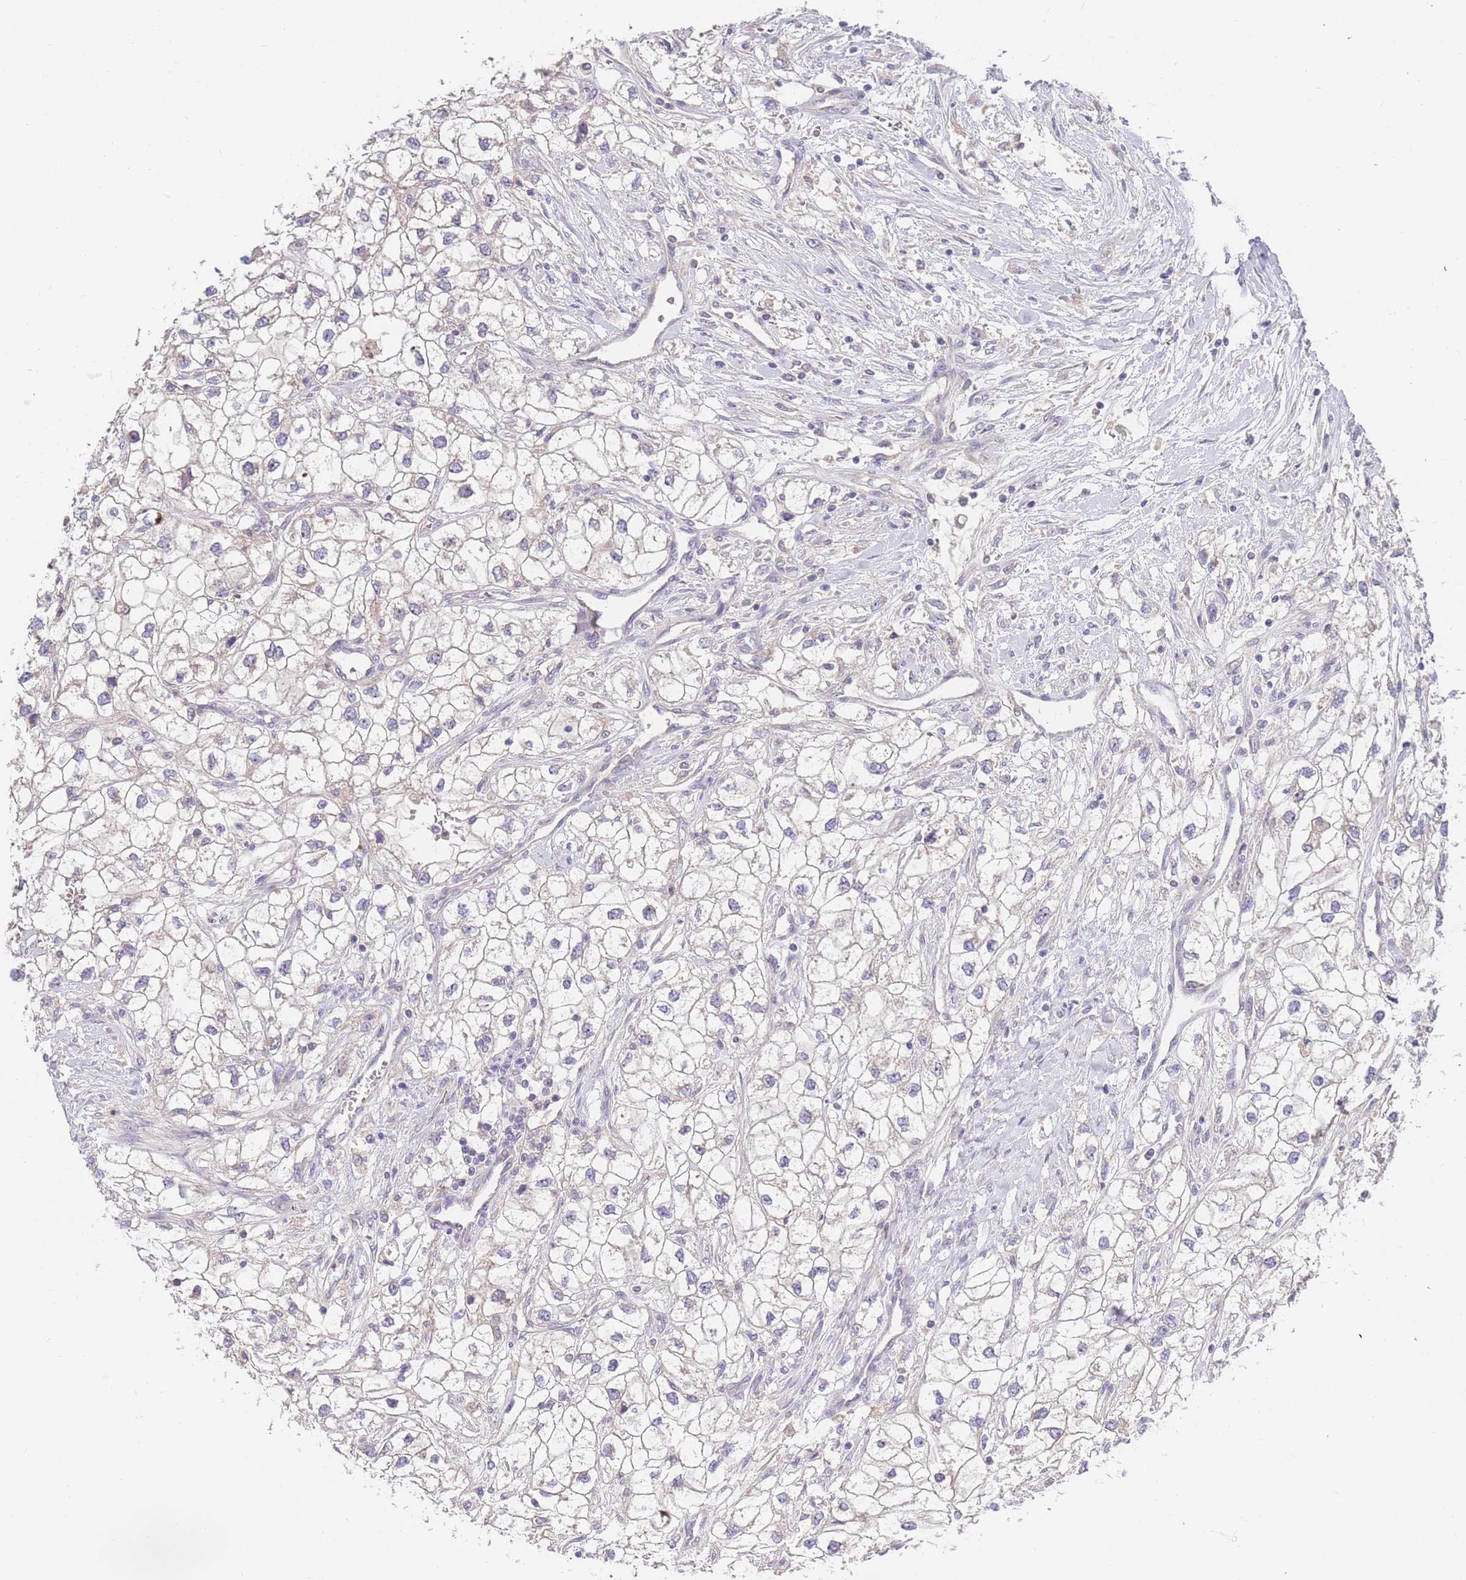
{"staining": {"intensity": "negative", "quantity": "none", "location": "none"}, "tissue": "renal cancer", "cell_type": "Tumor cells", "image_type": "cancer", "snomed": [{"axis": "morphology", "description": "Adenocarcinoma, NOS"}, {"axis": "topography", "description": "Kidney"}], "caption": "Tumor cells are negative for protein expression in human renal cancer (adenocarcinoma).", "gene": "BORCS5", "patient": {"sex": "male", "age": 59}}